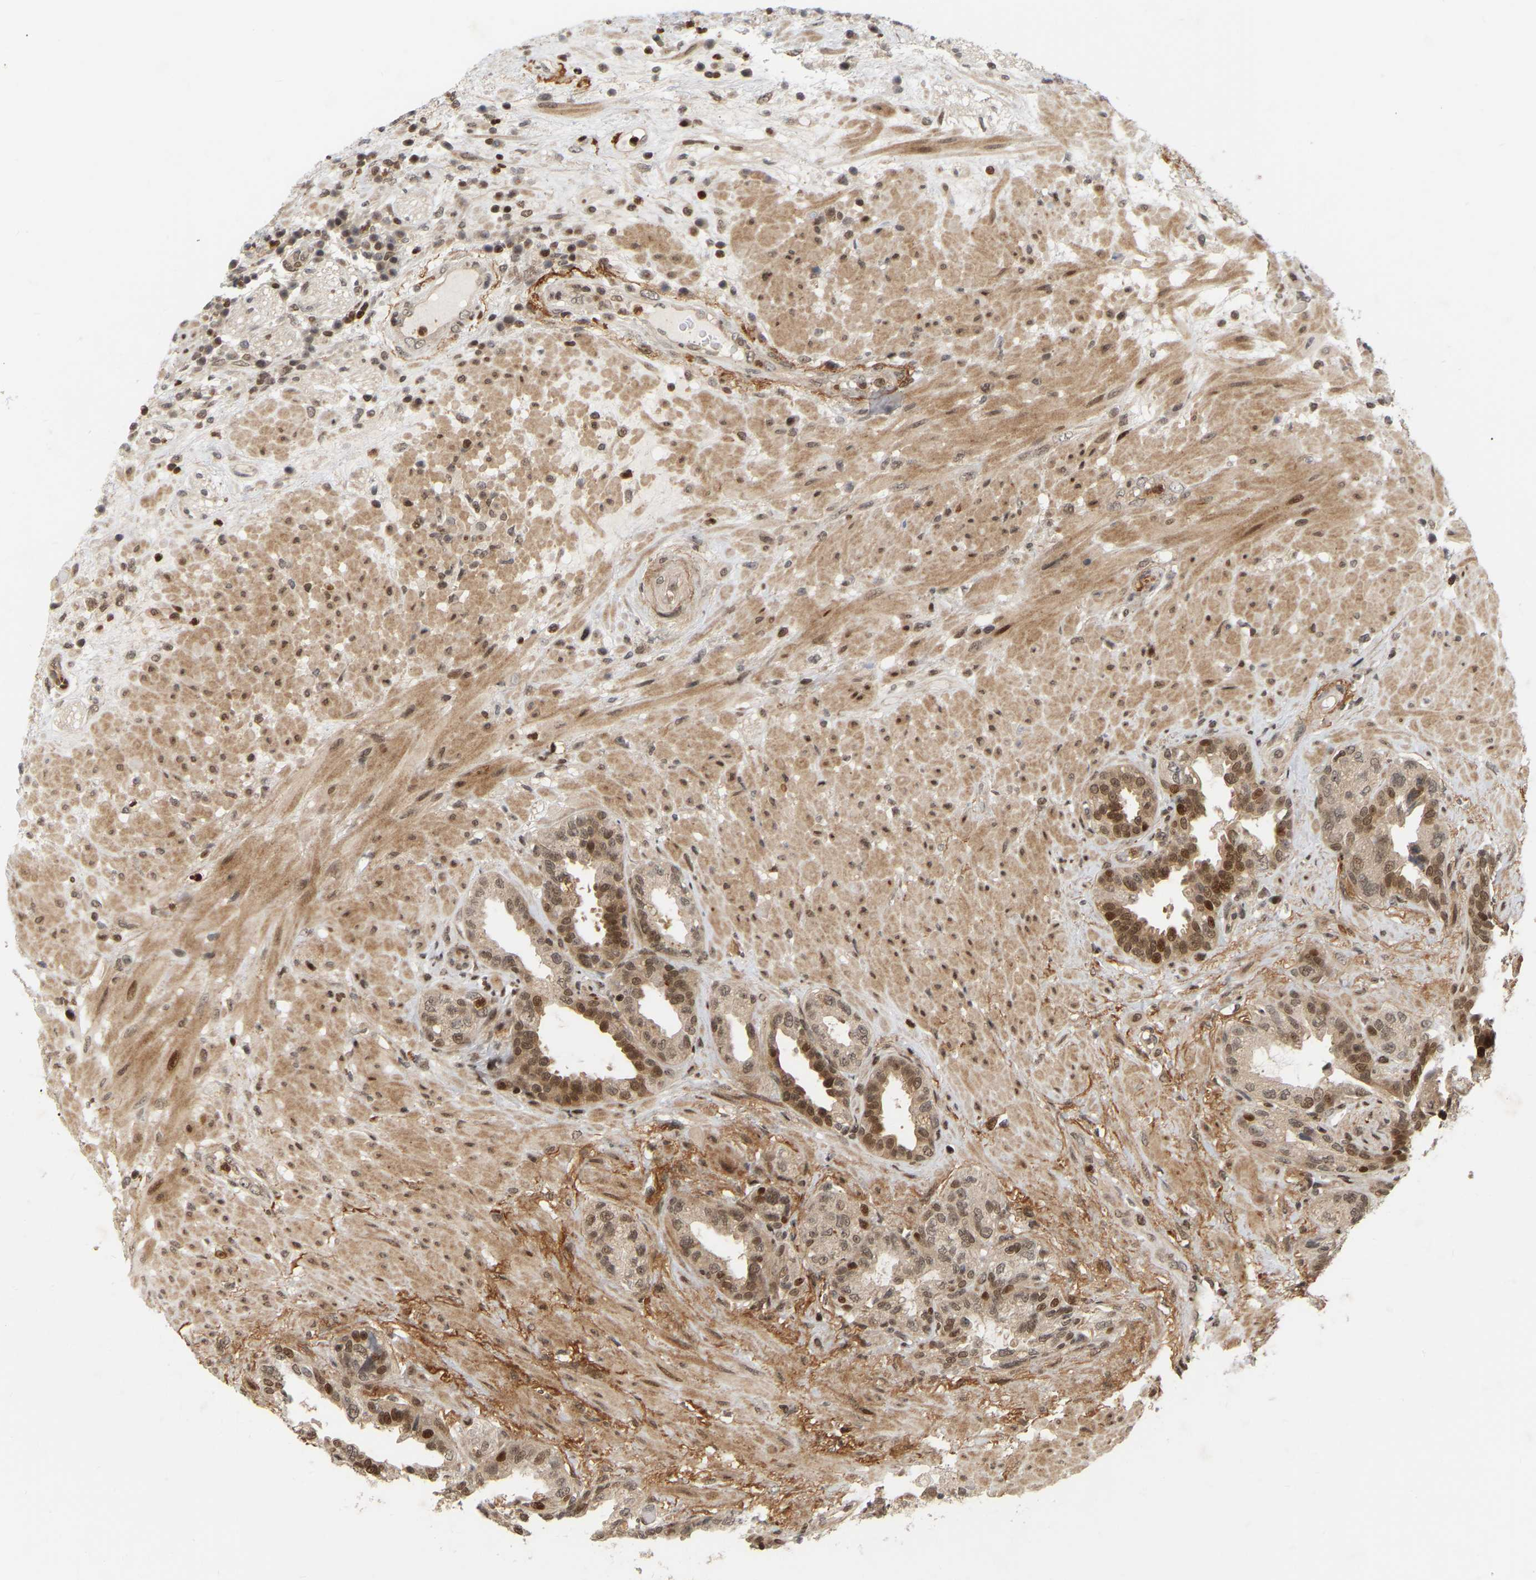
{"staining": {"intensity": "moderate", "quantity": ">75%", "location": "cytoplasmic/membranous,nuclear"}, "tissue": "seminal vesicle", "cell_type": "Glandular cells", "image_type": "normal", "snomed": [{"axis": "morphology", "description": "Normal tissue, NOS"}, {"axis": "topography", "description": "Seminal veicle"}], "caption": "This micrograph shows immunohistochemistry staining of unremarkable seminal vesicle, with medium moderate cytoplasmic/membranous,nuclear staining in approximately >75% of glandular cells.", "gene": "NFE2L2", "patient": {"sex": "male", "age": 61}}